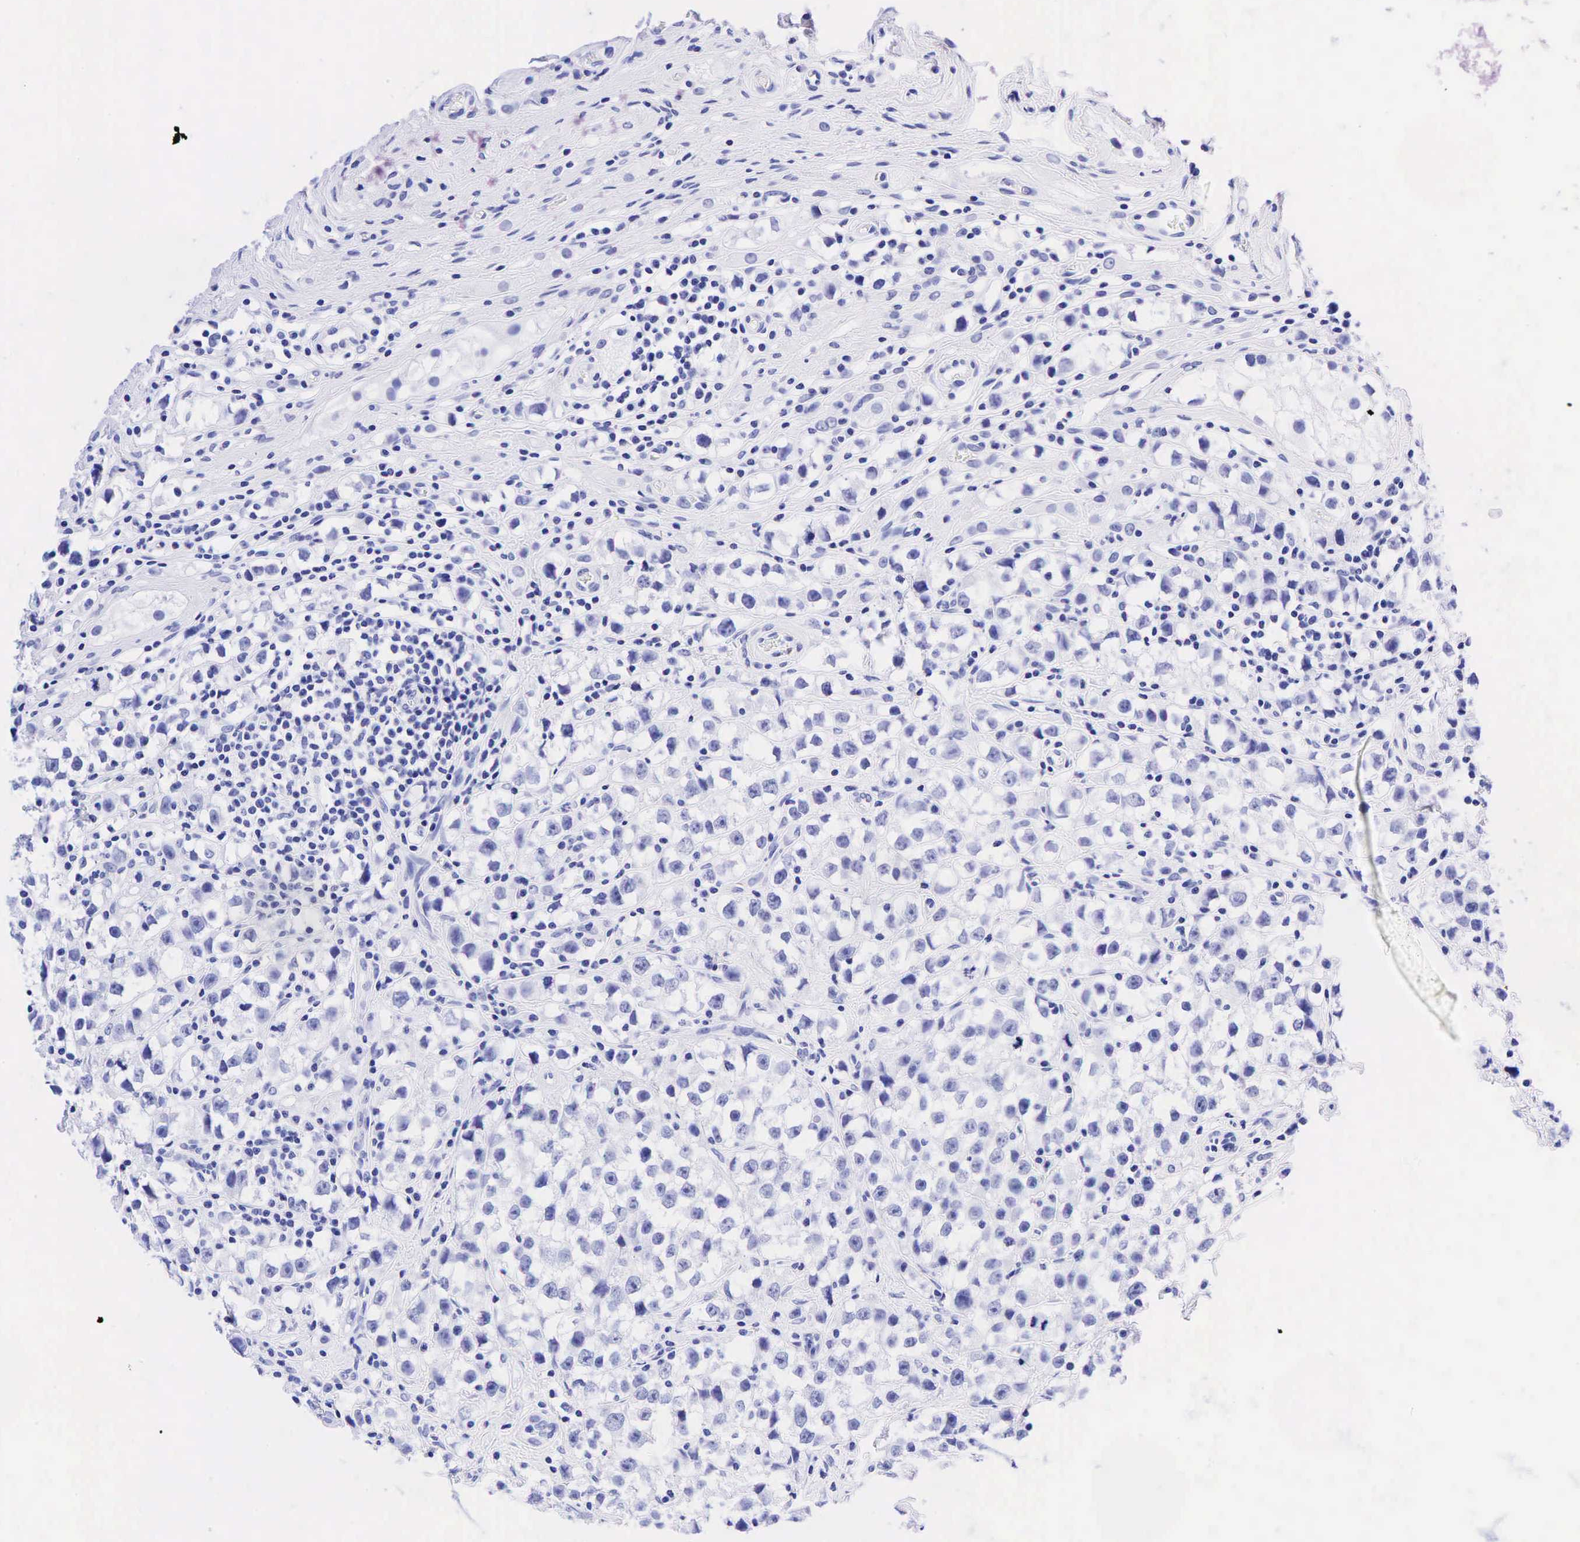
{"staining": {"intensity": "negative", "quantity": "none", "location": "none"}, "tissue": "testis cancer", "cell_type": "Tumor cells", "image_type": "cancer", "snomed": [{"axis": "morphology", "description": "Seminoma, NOS"}, {"axis": "topography", "description": "Testis"}], "caption": "An IHC photomicrograph of testis seminoma is shown. There is no staining in tumor cells of testis seminoma. (Immunohistochemistry (ihc), brightfield microscopy, high magnification).", "gene": "ESR1", "patient": {"sex": "male", "age": 35}}